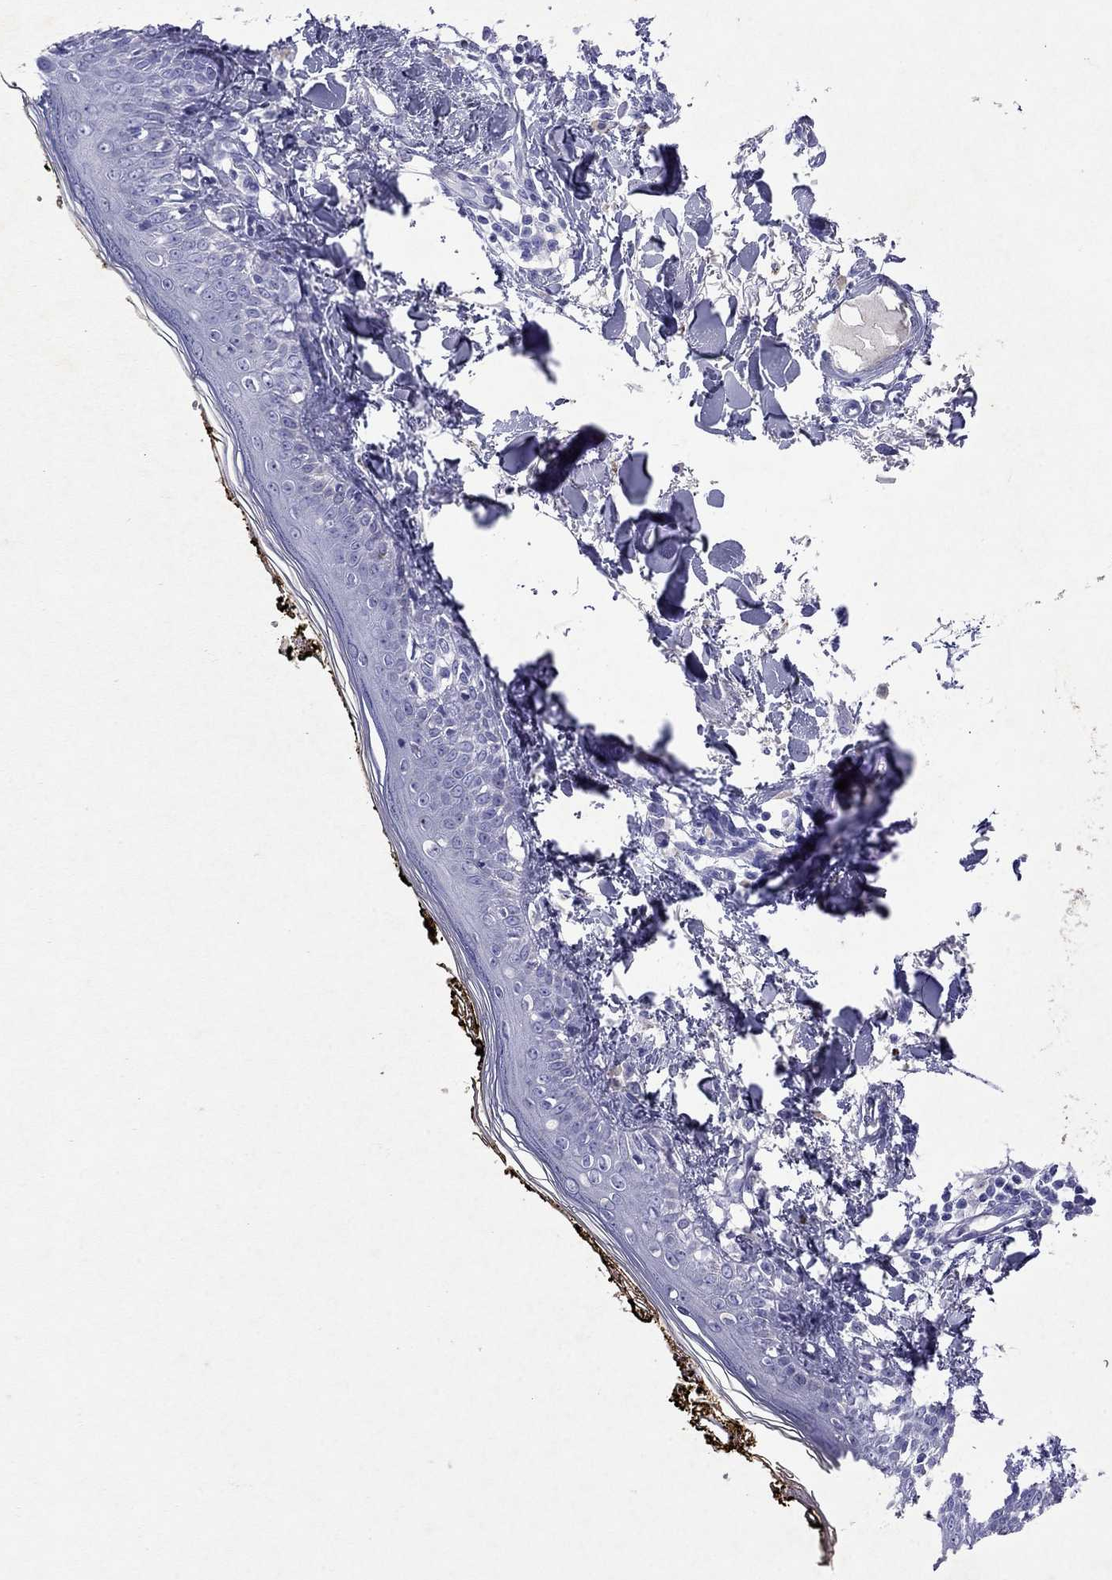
{"staining": {"intensity": "negative", "quantity": "none", "location": "none"}, "tissue": "skin", "cell_type": "Fibroblasts", "image_type": "normal", "snomed": [{"axis": "morphology", "description": "Normal tissue, NOS"}, {"axis": "topography", "description": "Skin"}], "caption": "Immunohistochemistry (IHC) histopathology image of normal skin stained for a protein (brown), which shows no positivity in fibroblasts.", "gene": "ARMC12", "patient": {"sex": "male", "age": 76}}